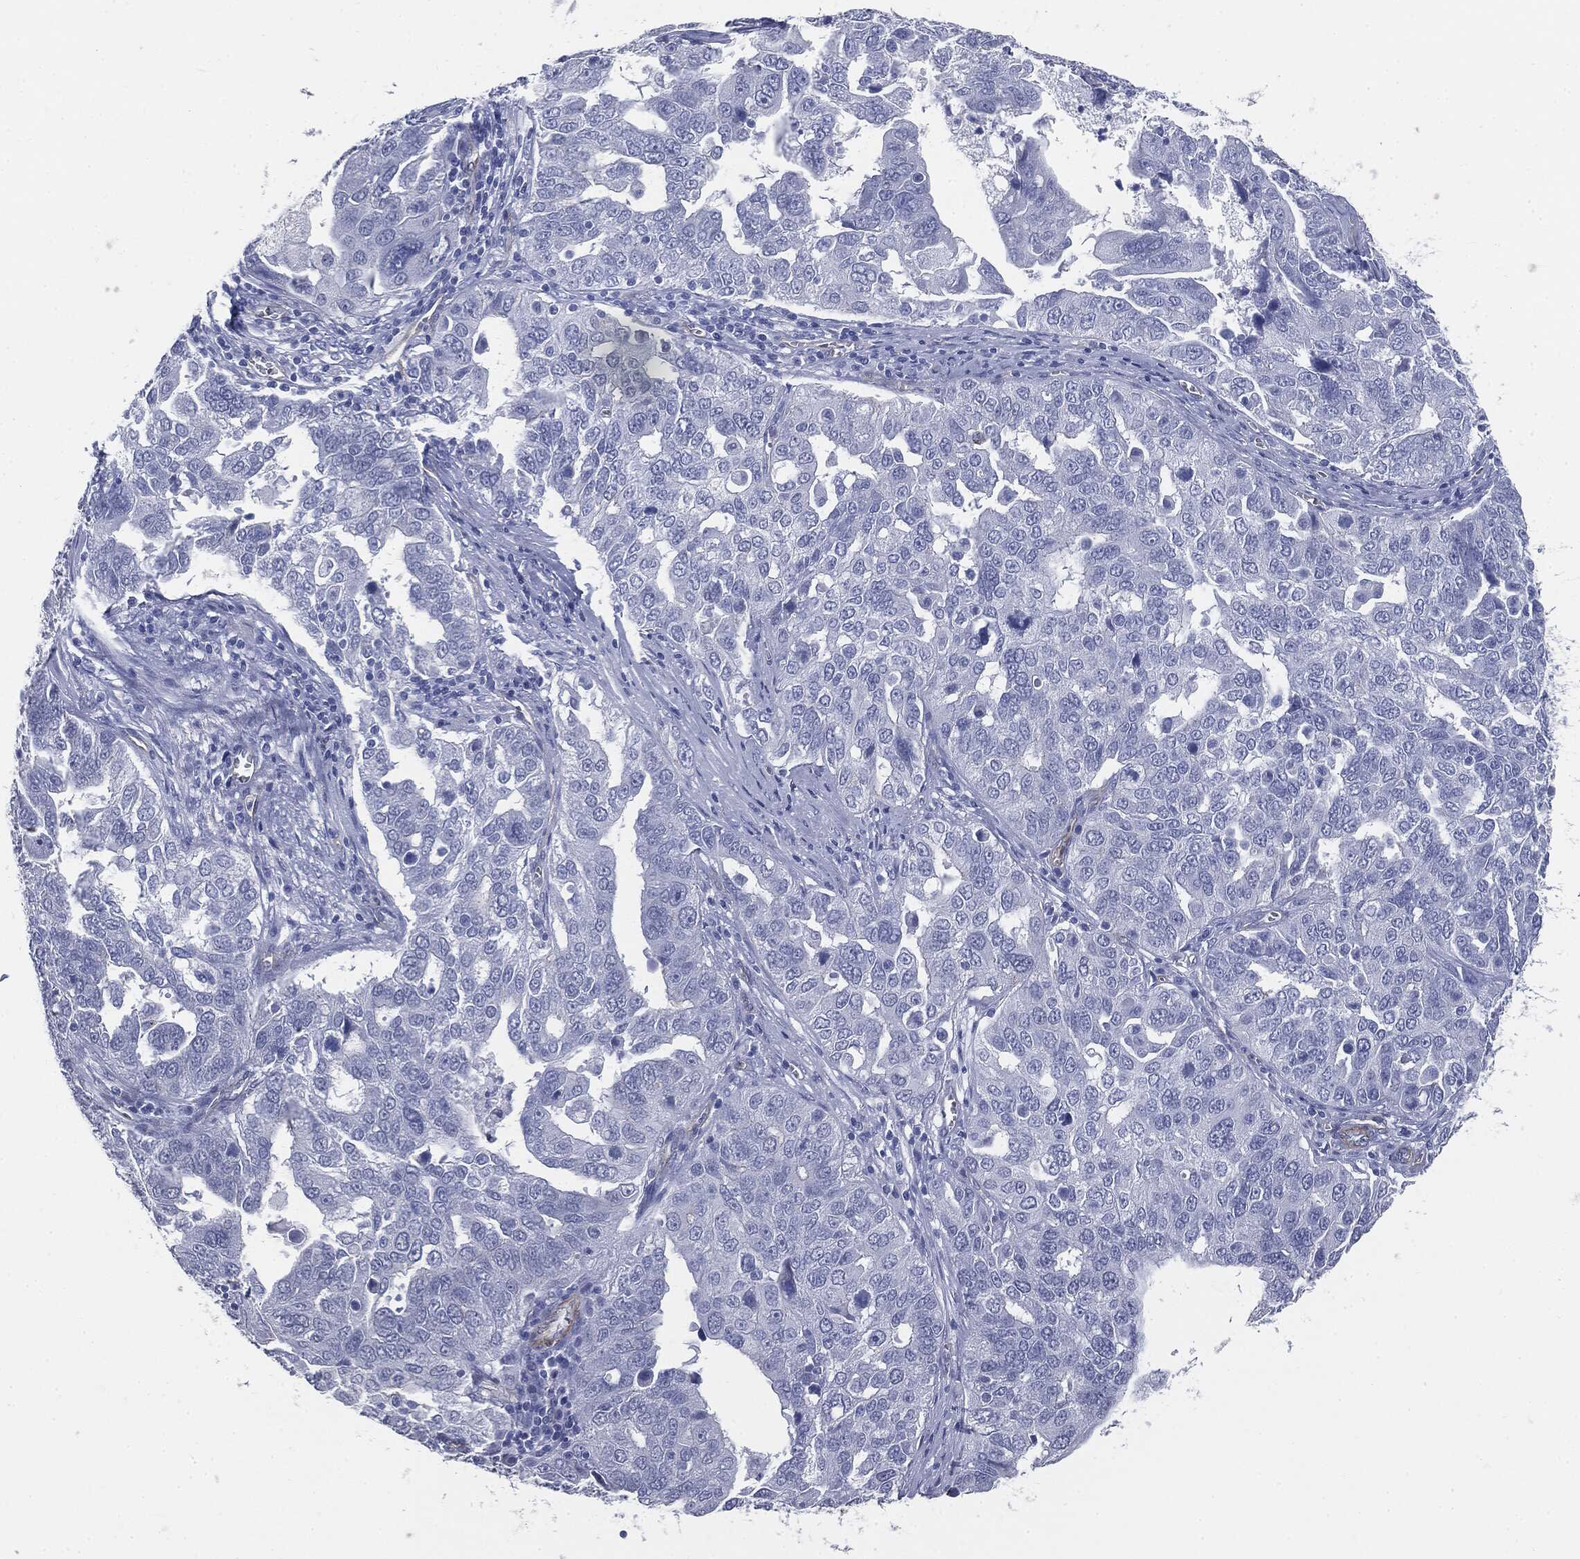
{"staining": {"intensity": "negative", "quantity": "none", "location": "none"}, "tissue": "ovarian cancer", "cell_type": "Tumor cells", "image_type": "cancer", "snomed": [{"axis": "morphology", "description": "Carcinoma, endometroid"}, {"axis": "topography", "description": "Soft tissue"}, {"axis": "topography", "description": "Ovary"}], "caption": "Histopathology image shows no protein staining in tumor cells of ovarian endometroid carcinoma tissue.", "gene": "MUC5AC", "patient": {"sex": "female", "age": 52}}